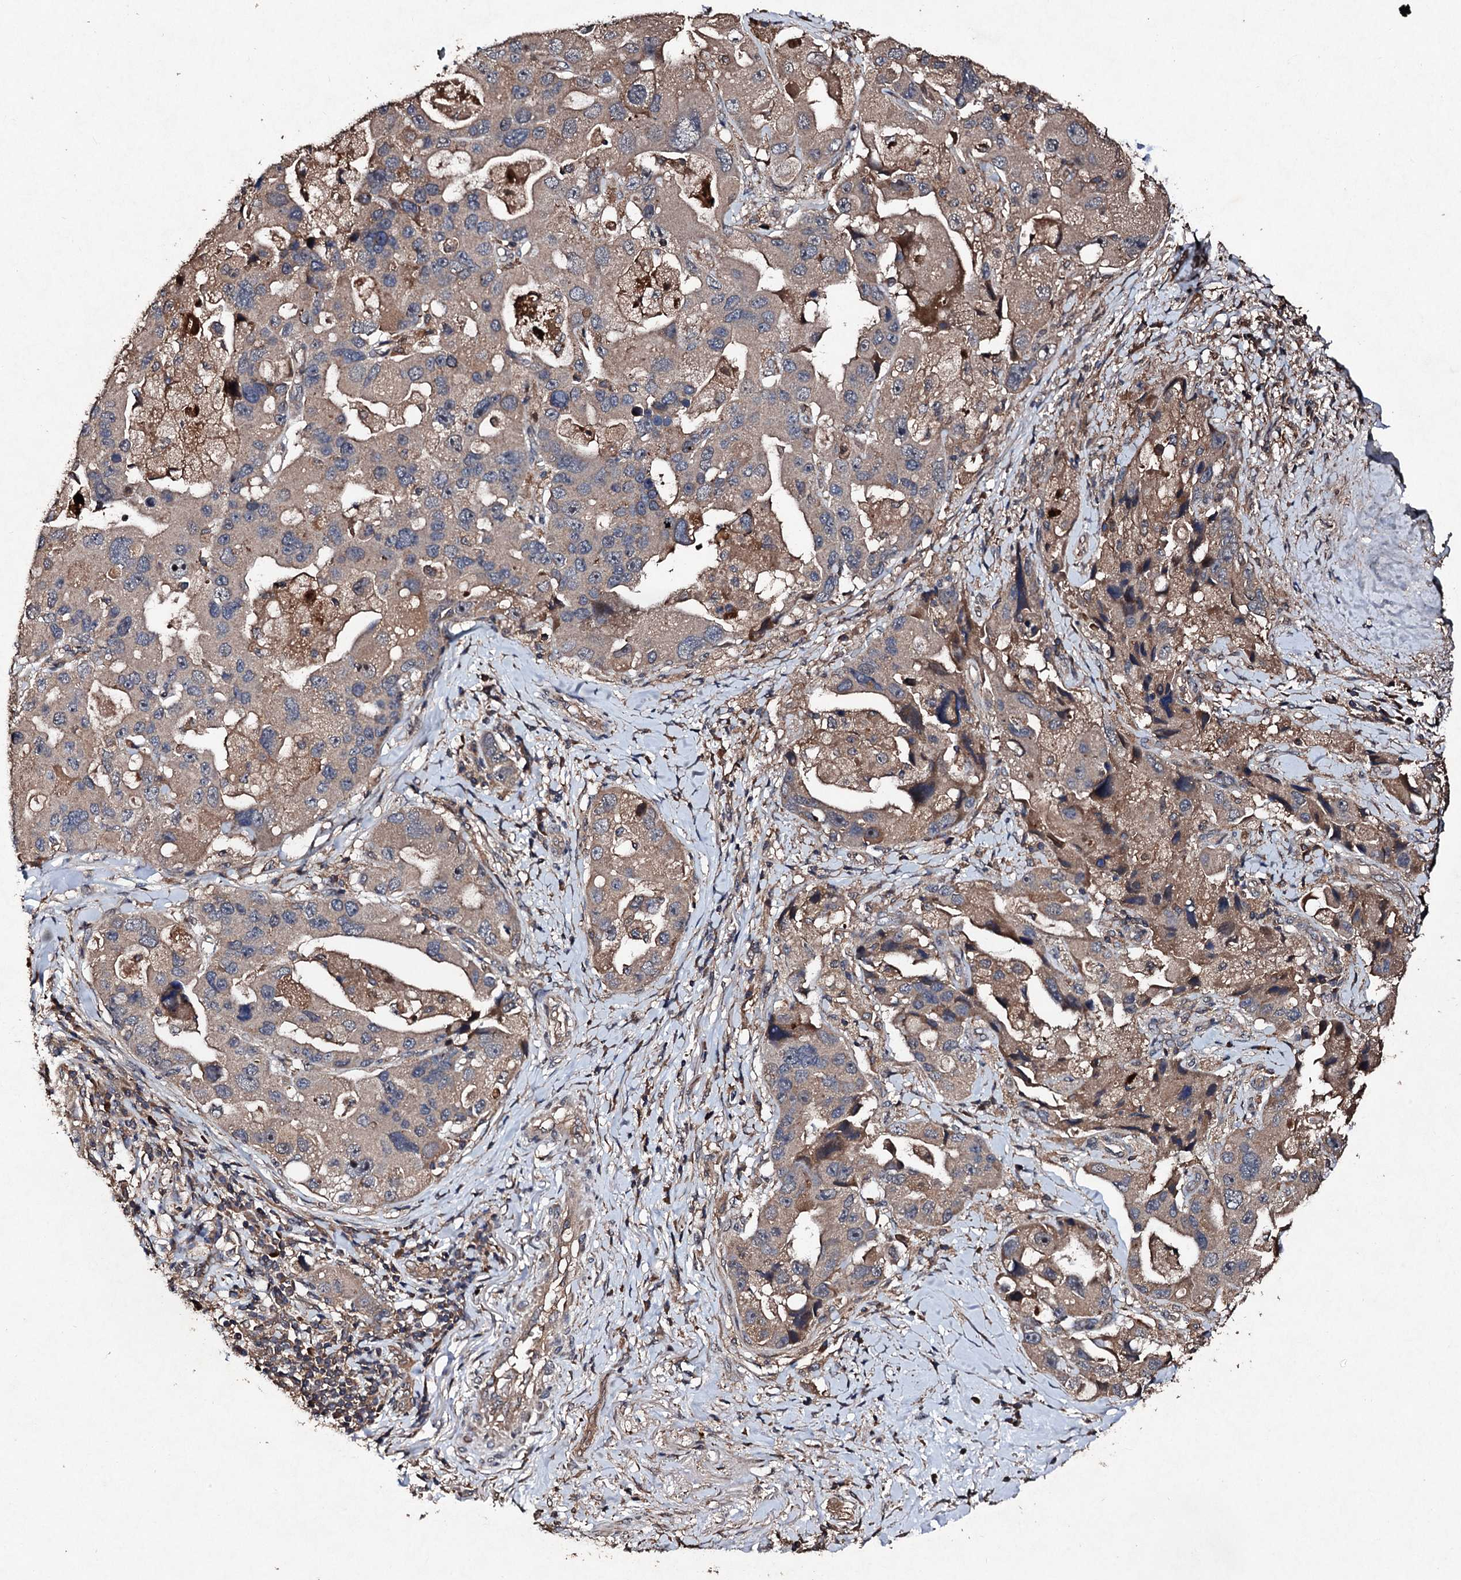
{"staining": {"intensity": "weak", "quantity": ">75%", "location": "cytoplasmic/membranous"}, "tissue": "lung cancer", "cell_type": "Tumor cells", "image_type": "cancer", "snomed": [{"axis": "morphology", "description": "Adenocarcinoma, NOS"}, {"axis": "topography", "description": "Lung"}], "caption": "High-magnification brightfield microscopy of lung adenocarcinoma stained with DAB (brown) and counterstained with hematoxylin (blue). tumor cells exhibit weak cytoplasmic/membranous positivity is present in about>75% of cells.", "gene": "KERA", "patient": {"sex": "female", "age": 54}}